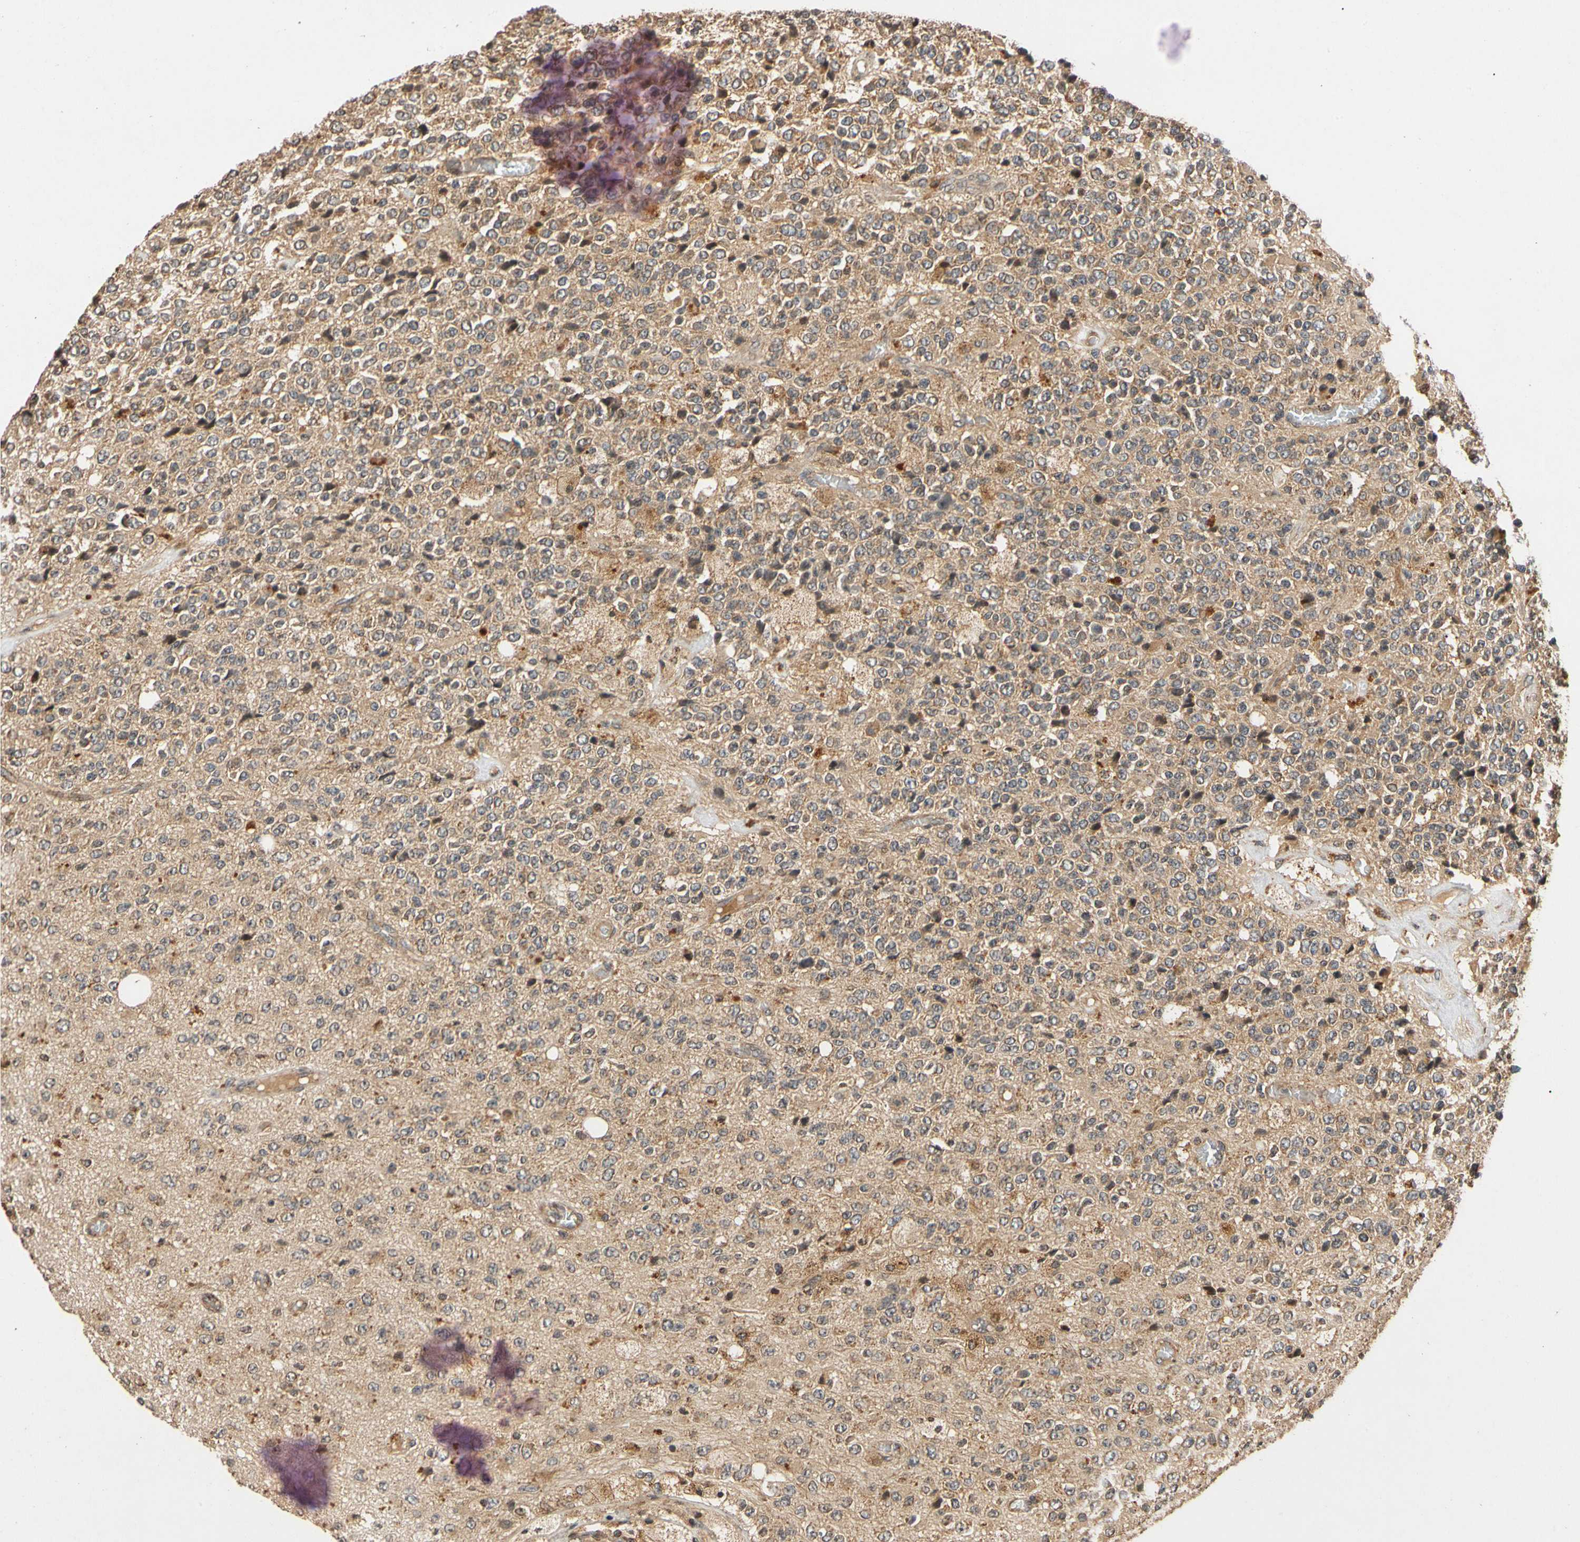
{"staining": {"intensity": "moderate", "quantity": ">75%", "location": "cytoplasmic/membranous"}, "tissue": "glioma", "cell_type": "Tumor cells", "image_type": "cancer", "snomed": [{"axis": "morphology", "description": "Glioma, malignant, High grade"}, {"axis": "topography", "description": "pancreas cauda"}], "caption": "Immunohistochemical staining of glioma reveals medium levels of moderate cytoplasmic/membranous staining in about >75% of tumor cells. The protein is stained brown, and the nuclei are stained in blue (DAB IHC with brightfield microscopy, high magnification).", "gene": "MRPS22", "patient": {"sex": "male", "age": 60}}